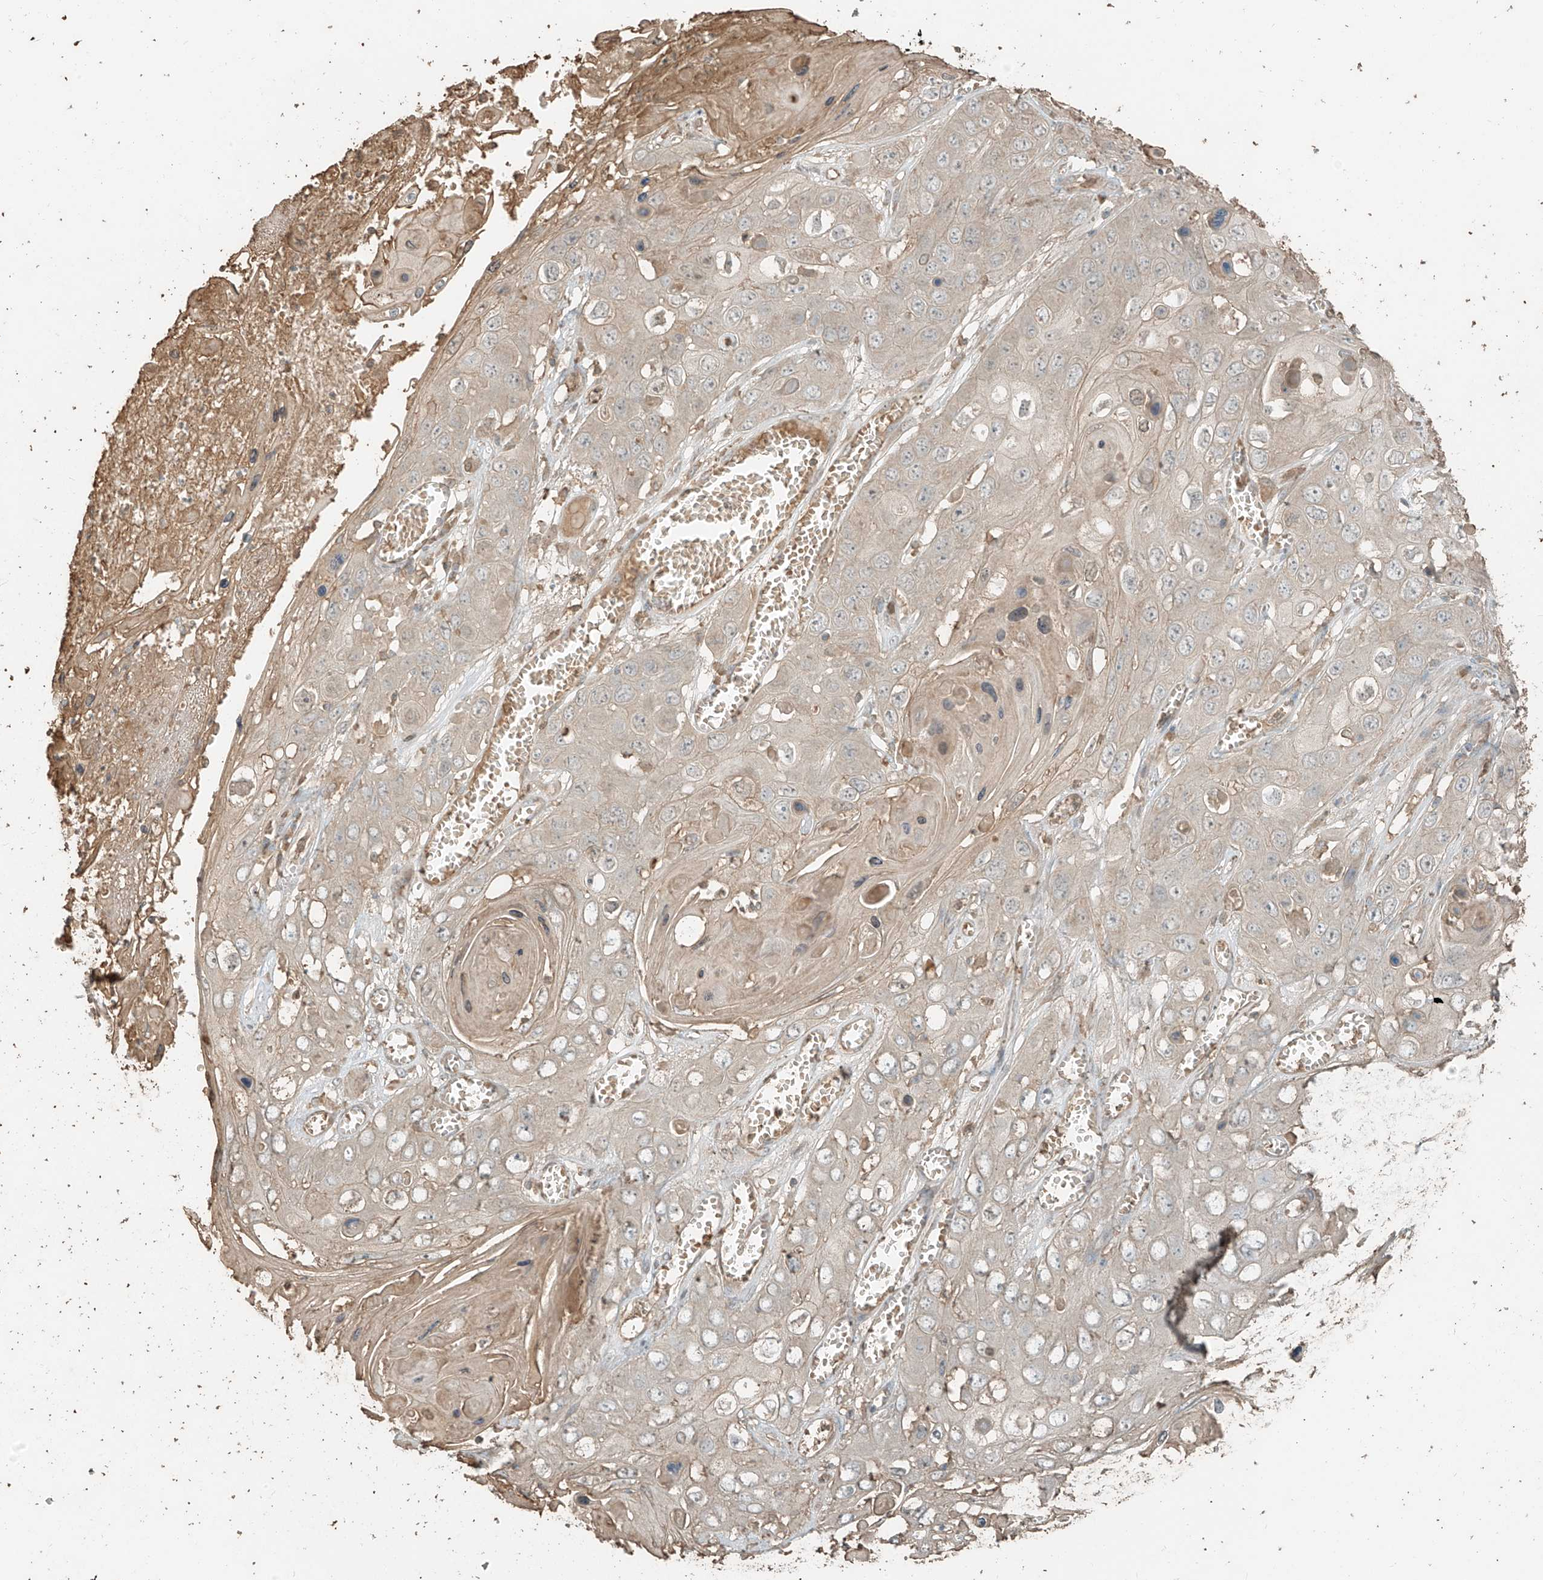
{"staining": {"intensity": "weak", "quantity": "<25%", "location": "cytoplasmic/membranous"}, "tissue": "skin cancer", "cell_type": "Tumor cells", "image_type": "cancer", "snomed": [{"axis": "morphology", "description": "Squamous cell carcinoma, NOS"}, {"axis": "topography", "description": "Skin"}], "caption": "Immunohistochemical staining of human skin cancer displays no significant positivity in tumor cells.", "gene": "RFTN2", "patient": {"sex": "male", "age": 55}}